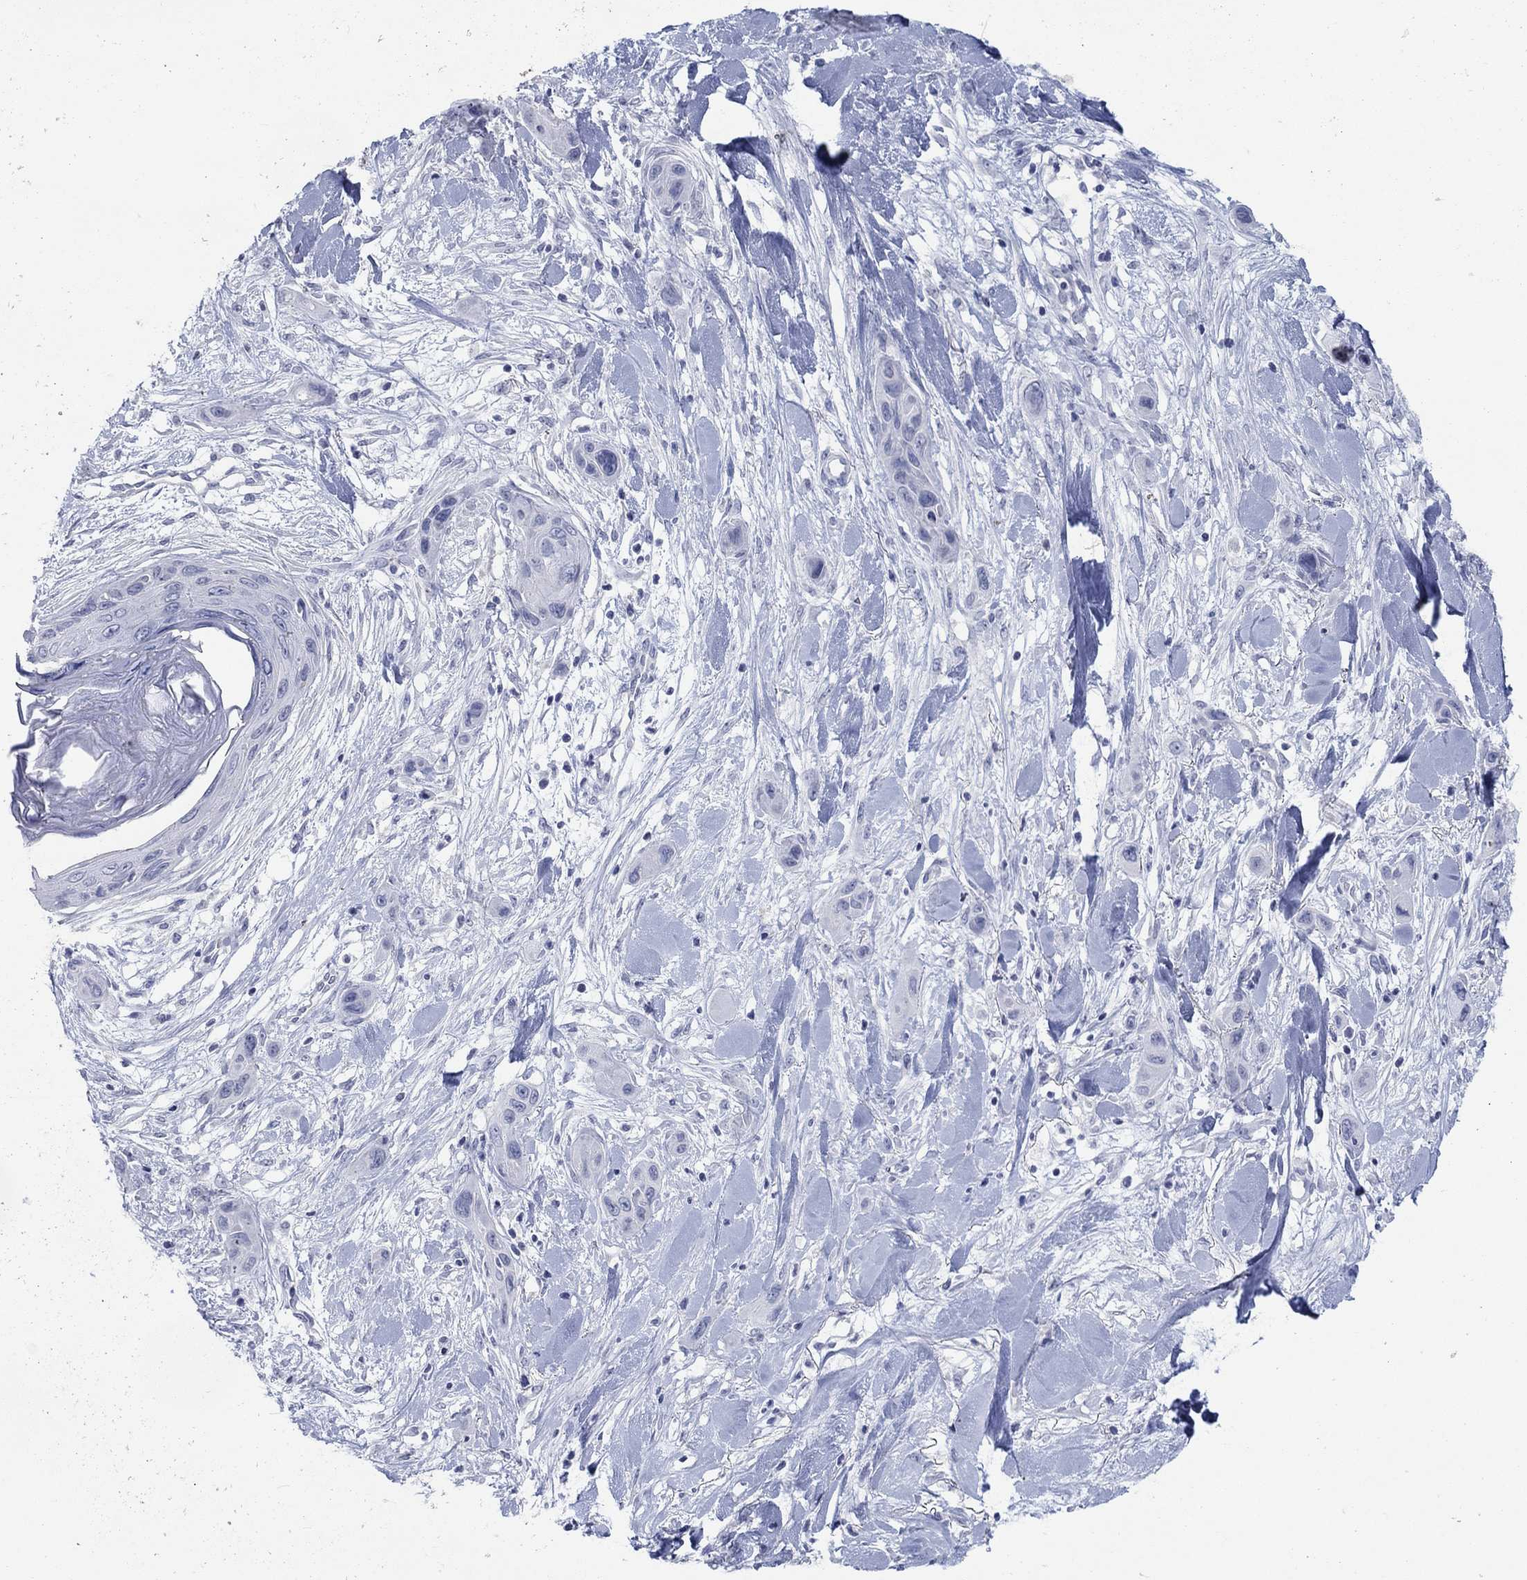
{"staining": {"intensity": "negative", "quantity": "none", "location": "none"}, "tissue": "skin cancer", "cell_type": "Tumor cells", "image_type": "cancer", "snomed": [{"axis": "morphology", "description": "Squamous cell carcinoma, NOS"}, {"axis": "topography", "description": "Skin"}], "caption": "This histopathology image is of skin cancer stained with IHC to label a protein in brown with the nuclei are counter-stained blue. There is no positivity in tumor cells.", "gene": "ATP6V1G2", "patient": {"sex": "male", "age": 79}}